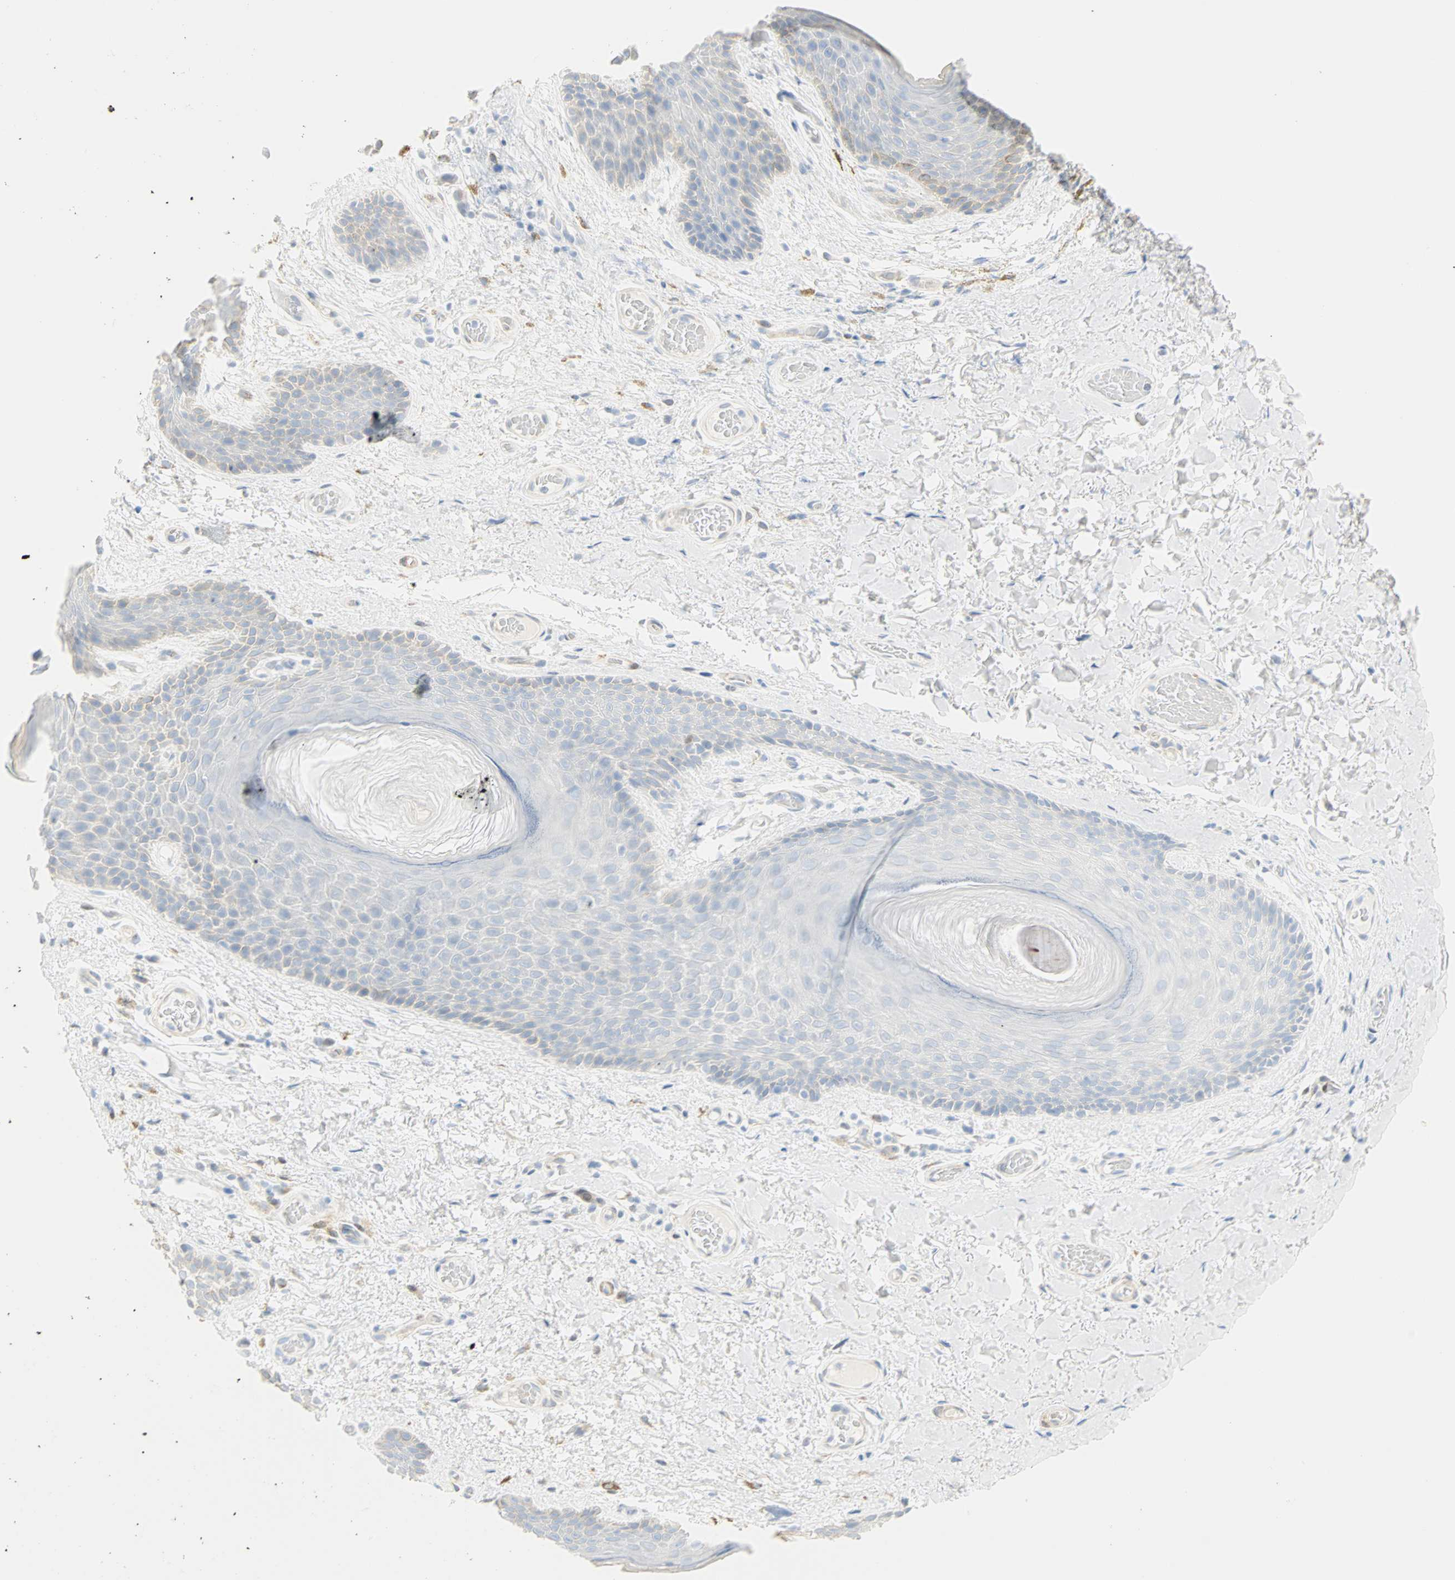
{"staining": {"intensity": "negative", "quantity": "none", "location": "none"}, "tissue": "skin", "cell_type": "Epidermal cells", "image_type": "normal", "snomed": [{"axis": "morphology", "description": "Normal tissue, NOS"}, {"axis": "topography", "description": "Anal"}], "caption": "Immunohistochemical staining of unremarkable human skin exhibits no significant staining in epidermal cells.", "gene": "SELENBP1", "patient": {"sex": "male", "age": 74}}